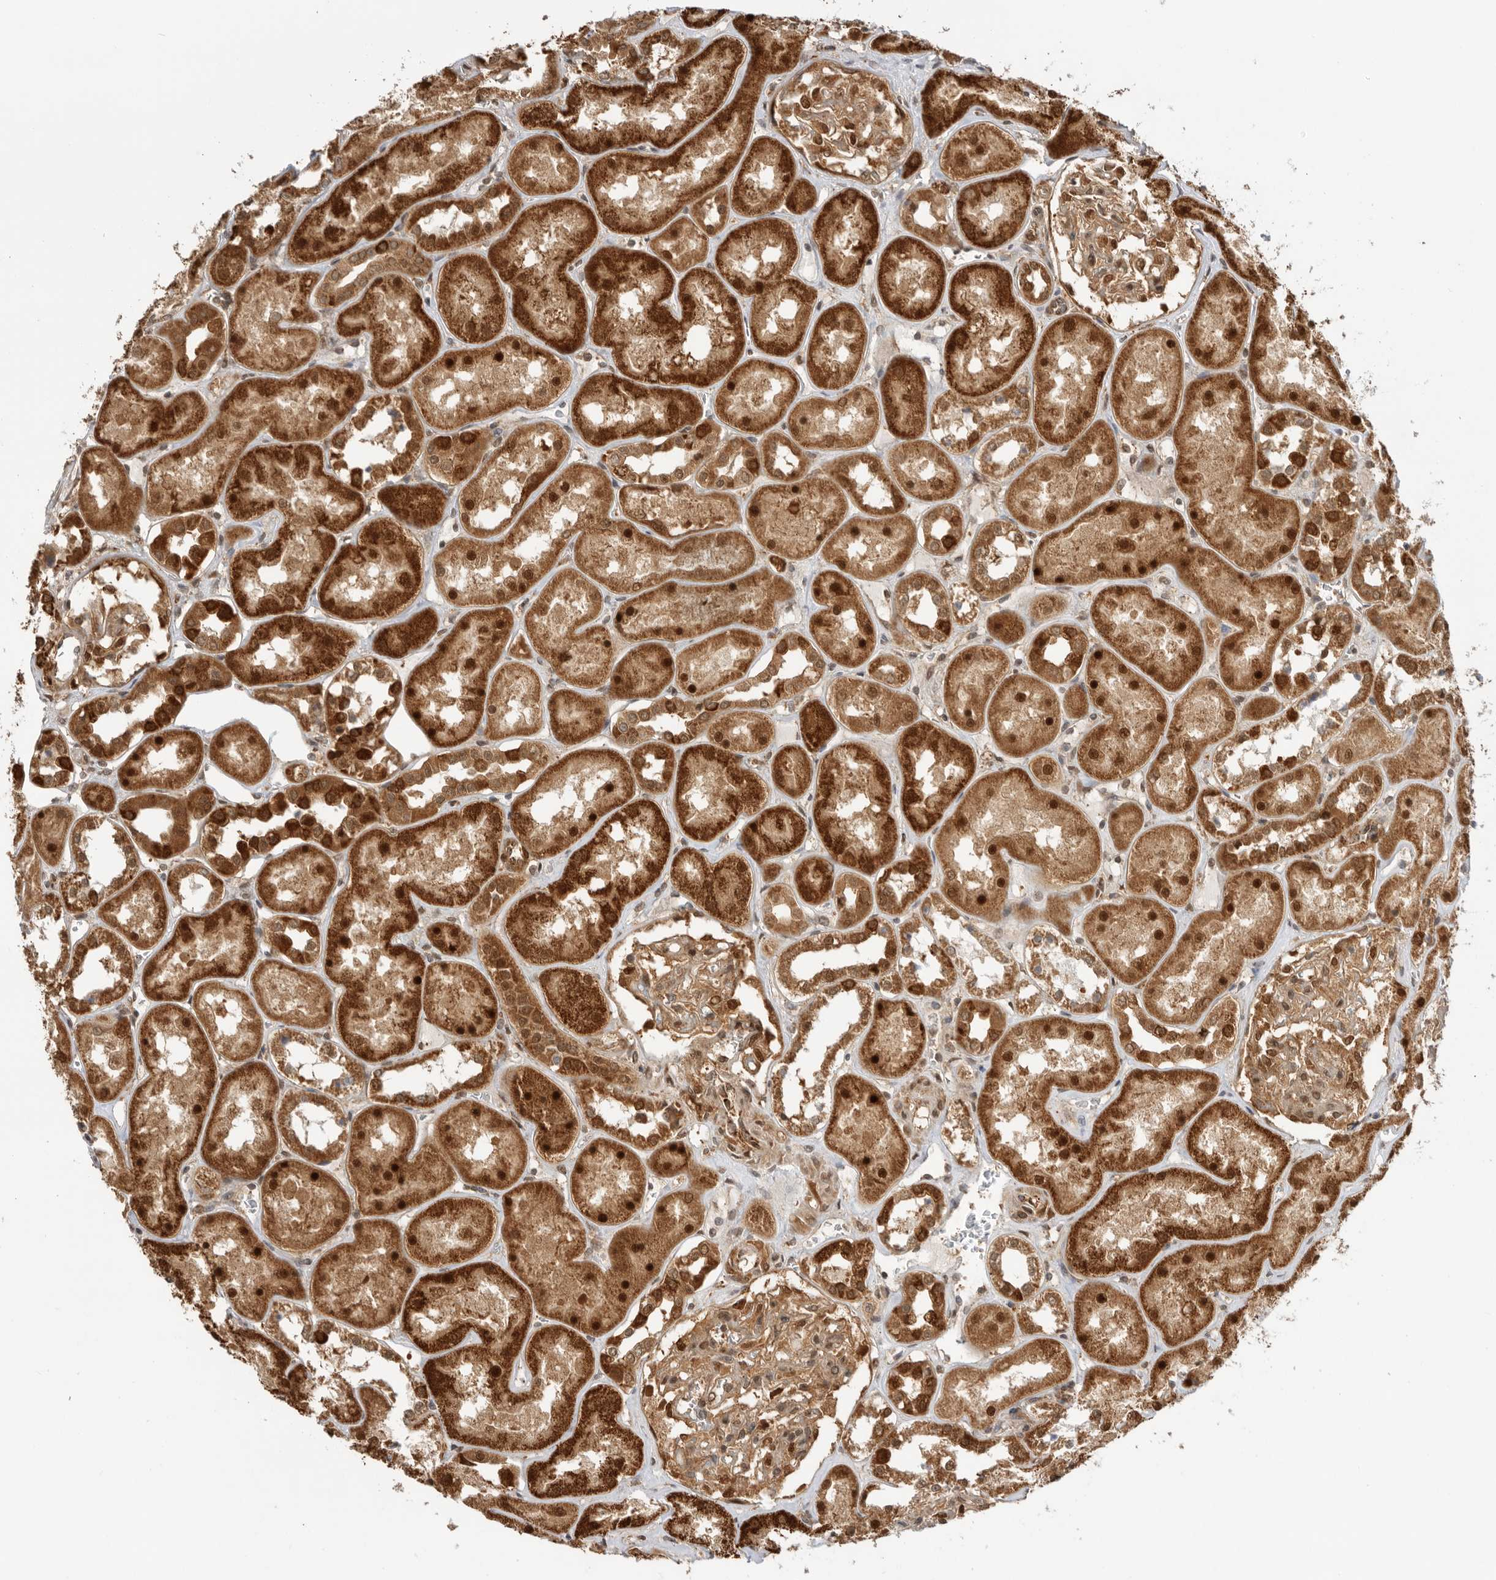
{"staining": {"intensity": "strong", "quantity": "25%-75%", "location": "cytoplasmic/membranous,nuclear"}, "tissue": "kidney", "cell_type": "Cells in glomeruli", "image_type": "normal", "snomed": [{"axis": "morphology", "description": "Normal tissue, NOS"}, {"axis": "topography", "description": "Kidney"}], "caption": "A brown stain highlights strong cytoplasmic/membranous,nuclear staining of a protein in cells in glomeruli of unremarkable kidney. The staining is performed using DAB (3,3'-diaminobenzidine) brown chromogen to label protein expression. The nuclei are counter-stained blue using hematoxylin.", "gene": "DCAF8", "patient": {"sex": "male", "age": 70}}